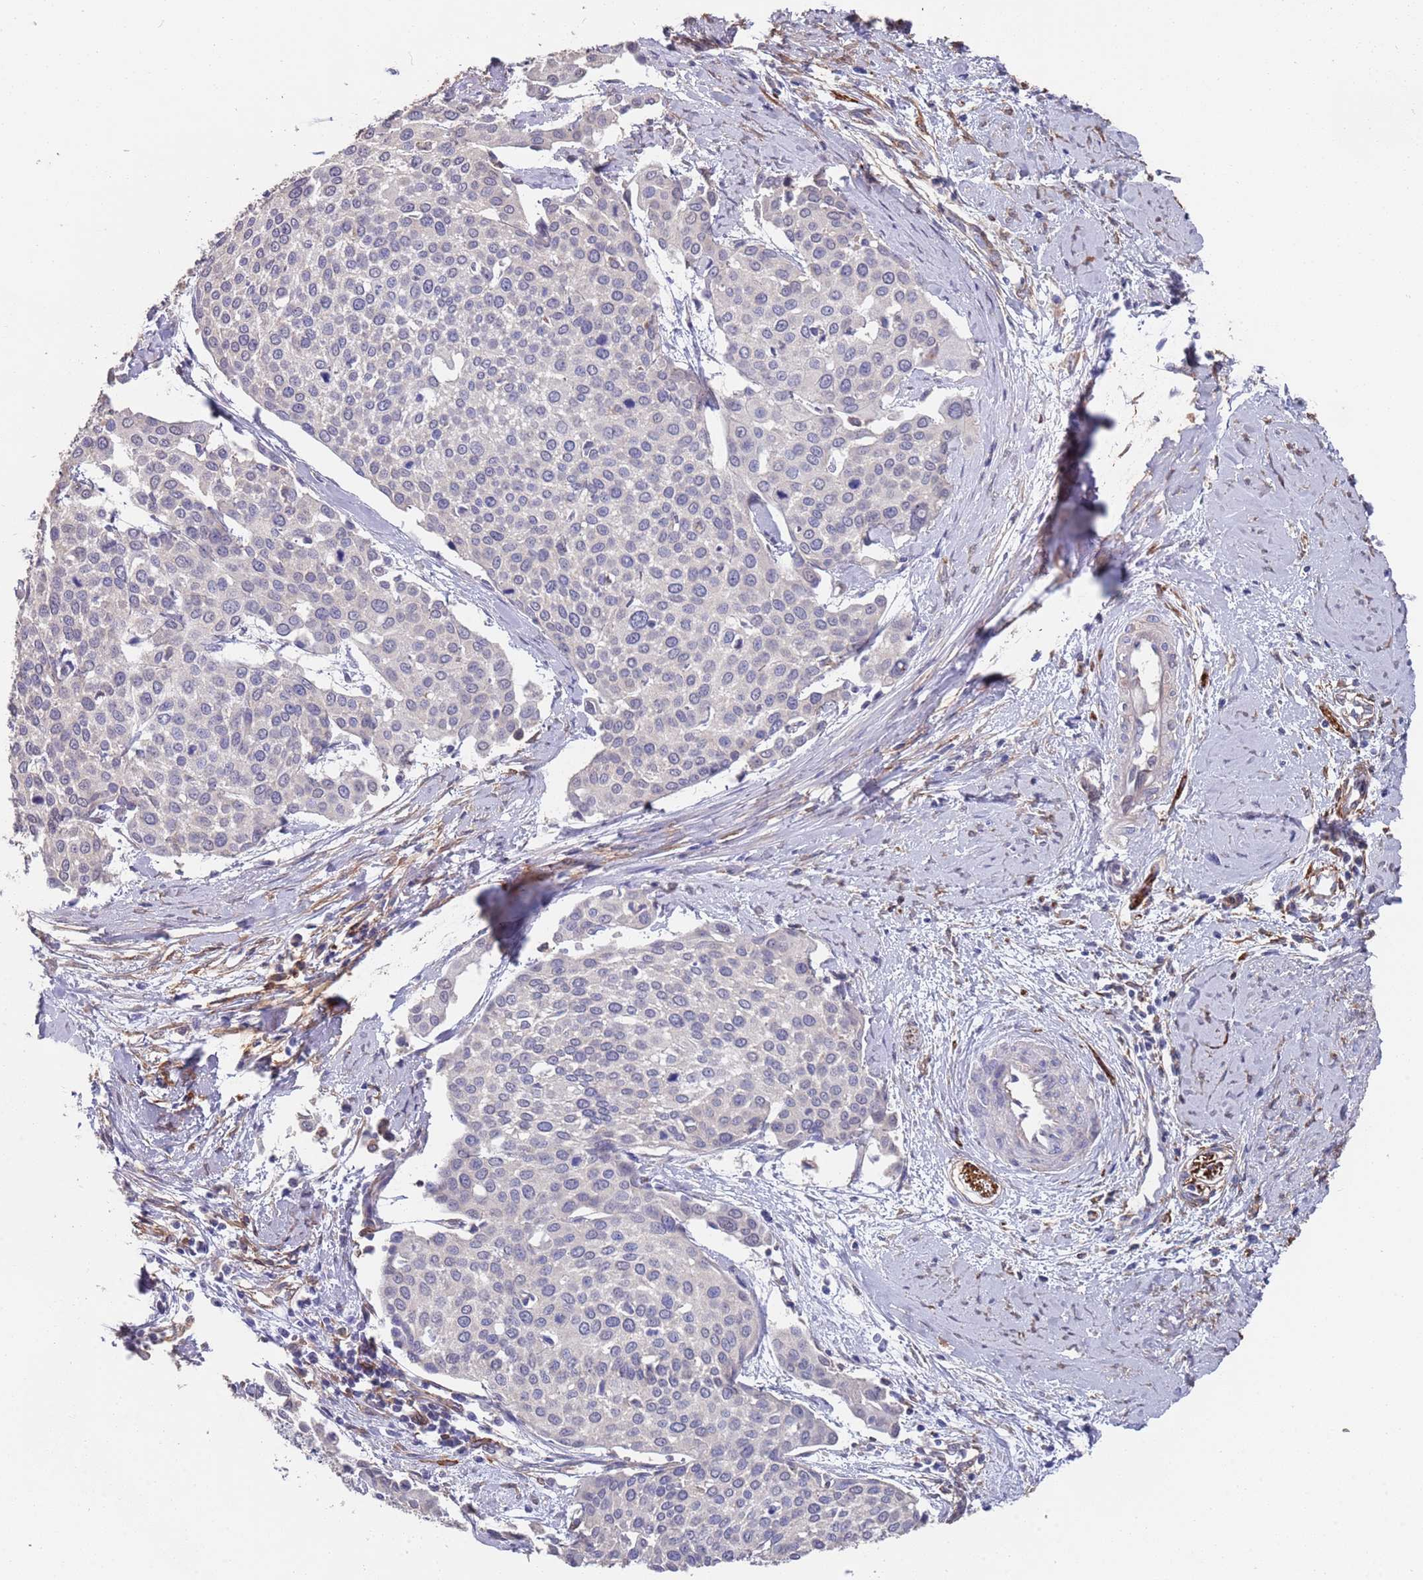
{"staining": {"intensity": "negative", "quantity": "none", "location": "none"}, "tissue": "cervical cancer", "cell_type": "Tumor cells", "image_type": "cancer", "snomed": [{"axis": "morphology", "description": "Squamous cell carcinoma, NOS"}, {"axis": "topography", "description": "Cervix"}], "caption": "Immunohistochemistry (IHC) micrograph of human cervical squamous cell carcinoma stained for a protein (brown), which reveals no positivity in tumor cells.", "gene": "ANK2", "patient": {"sex": "female", "age": 44}}